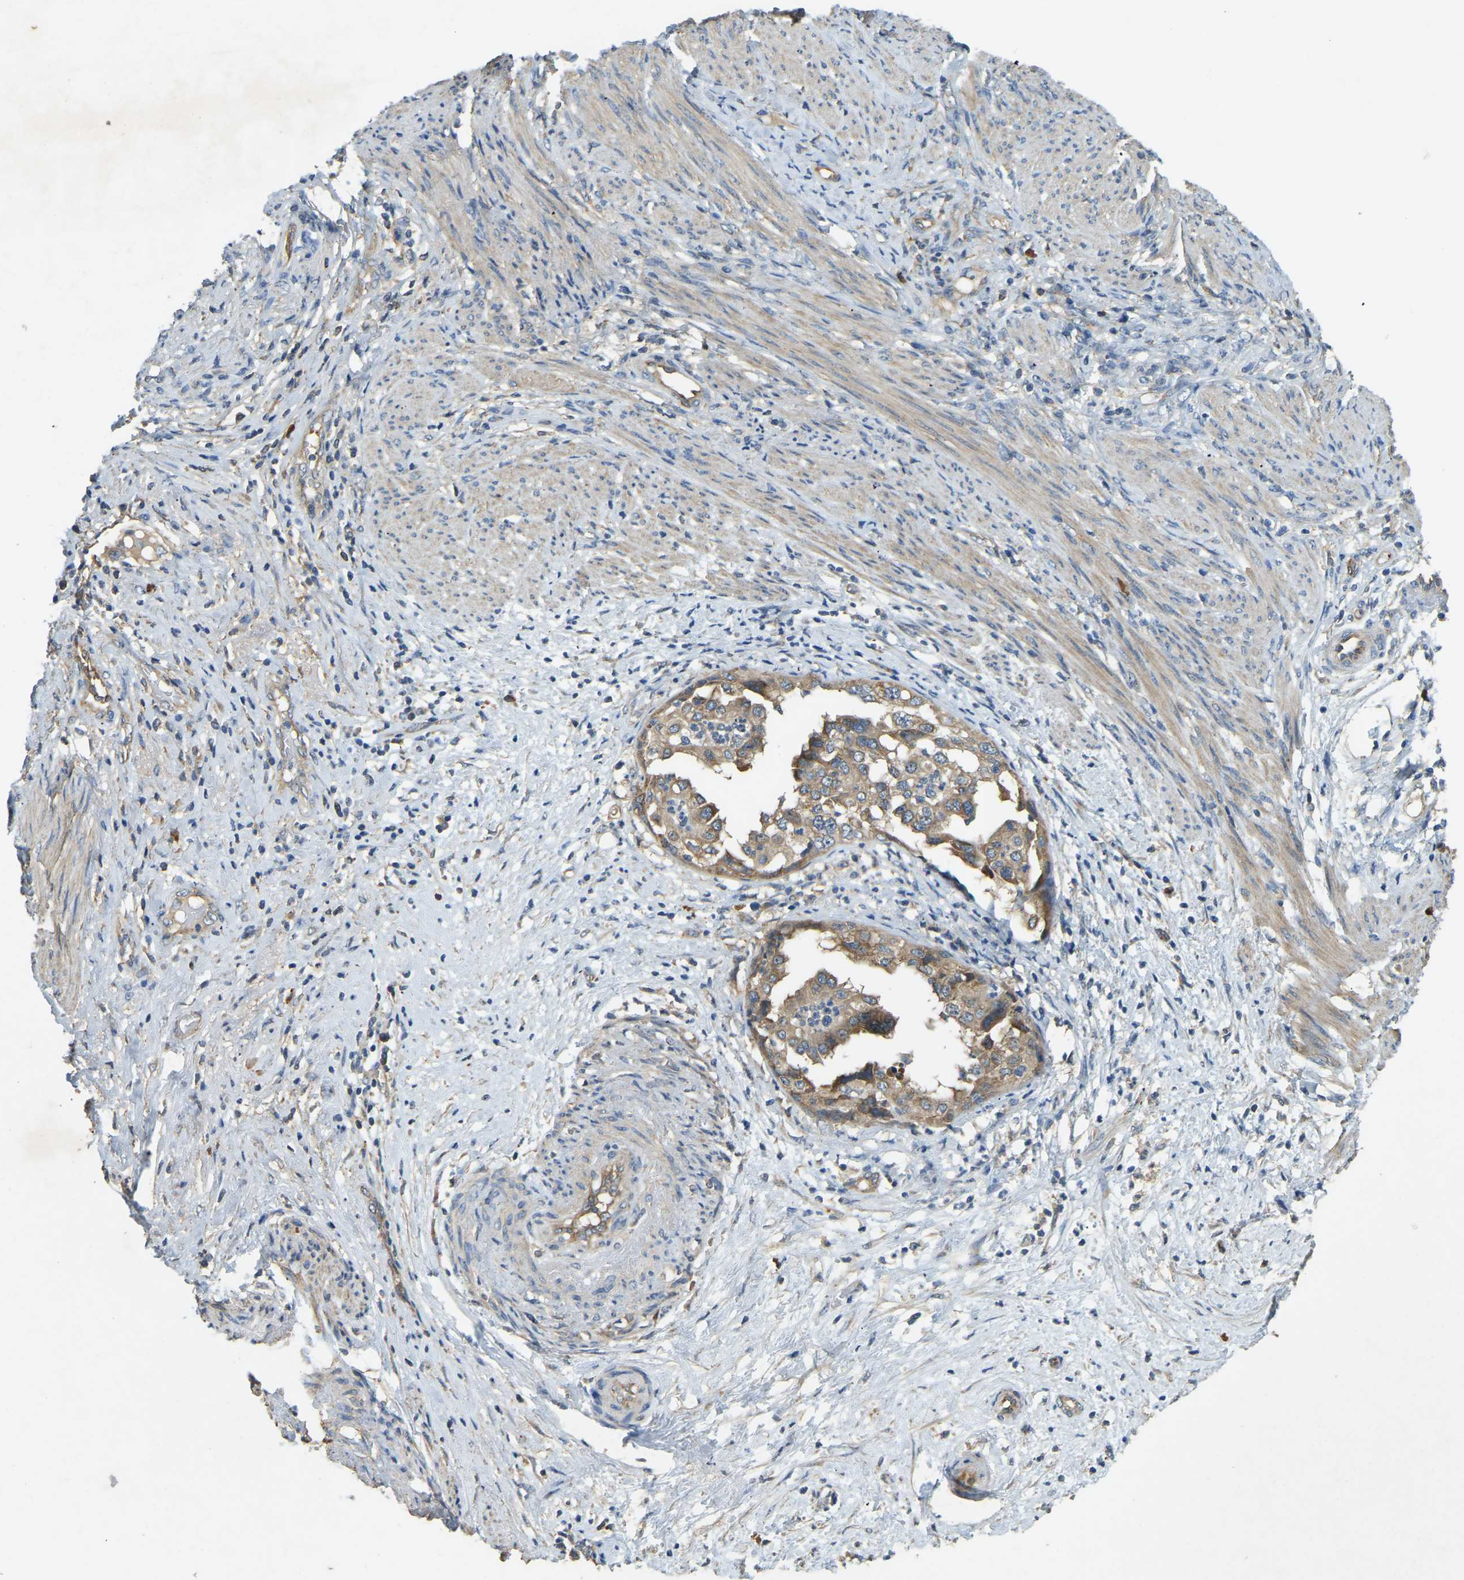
{"staining": {"intensity": "moderate", "quantity": ">75%", "location": "cytoplasmic/membranous"}, "tissue": "endometrial cancer", "cell_type": "Tumor cells", "image_type": "cancer", "snomed": [{"axis": "morphology", "description": "Adenocarcinoma, NOS"}, {"axis": "topography", "description": "Endometrium"}], "caption": "There is medium levels of moderate cytoplasmic/membranous staining in tumor cells of endometrial adenocarcinoma, as demonstrated by immunohistochemical staining (brown color).", "gene": "CFLAR", "patient": {"sex": "female", "age": 85}}